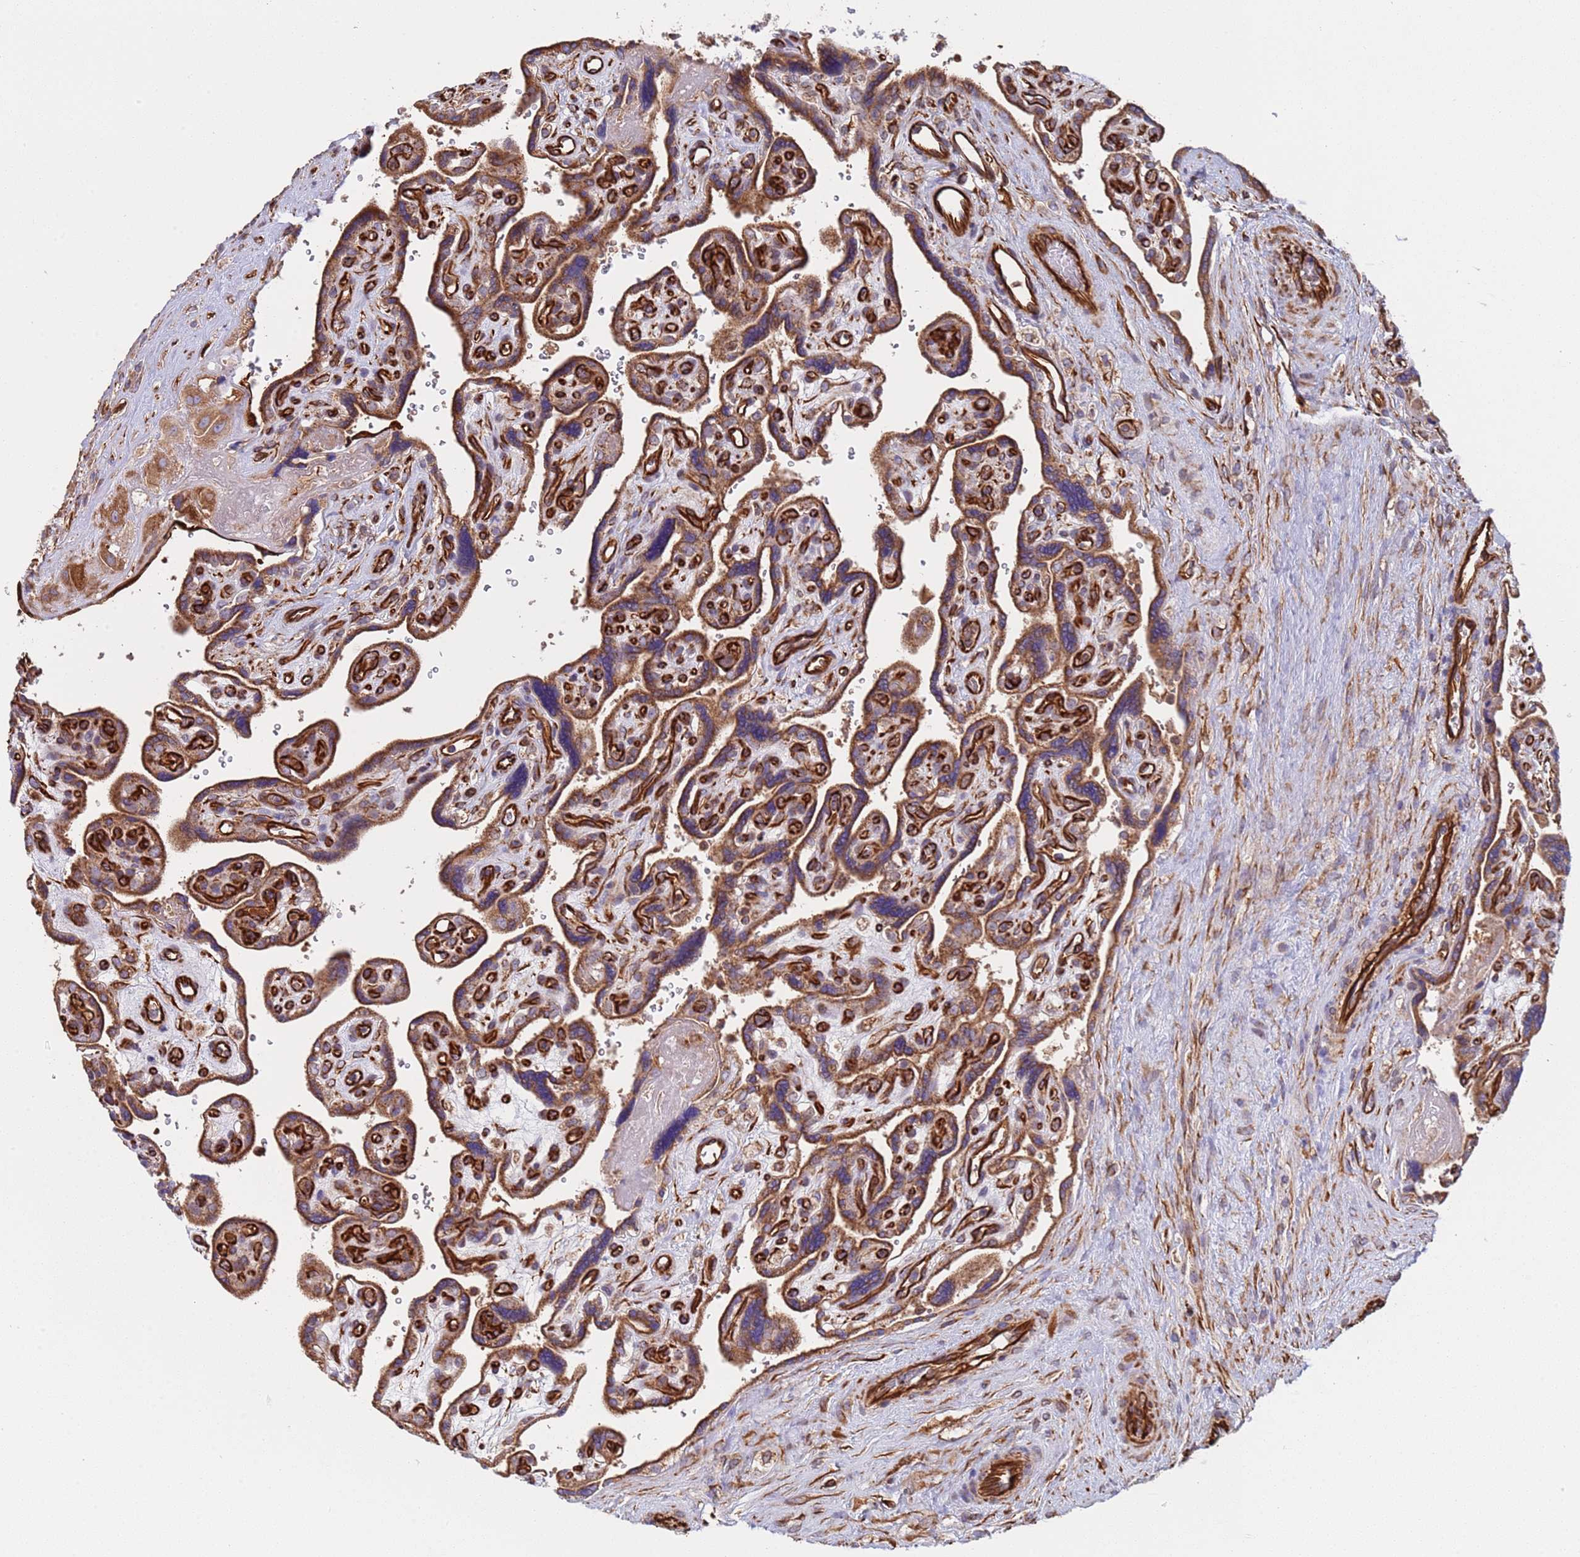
{"staining": {"intensity": "strong", "quantity": ">75%", "location": "cytoplasmic/membranous"}, "tissue": "placenta", "cell_type": "Decidual cells", "image_type": "normal", "snomed": [{"axis": "morphology", "description": "Normal tissue, NOS"}, {"axis": "topography", "description": "Placenta"}], "caption": "Strong cytoplasmic/membranous positivity for a protein is present in about >75% of decidual cells of unremarkable placenta using immunohistochemistry.", "gene": "NUDT12", "patient": {"sex": "female", "age": 39}}